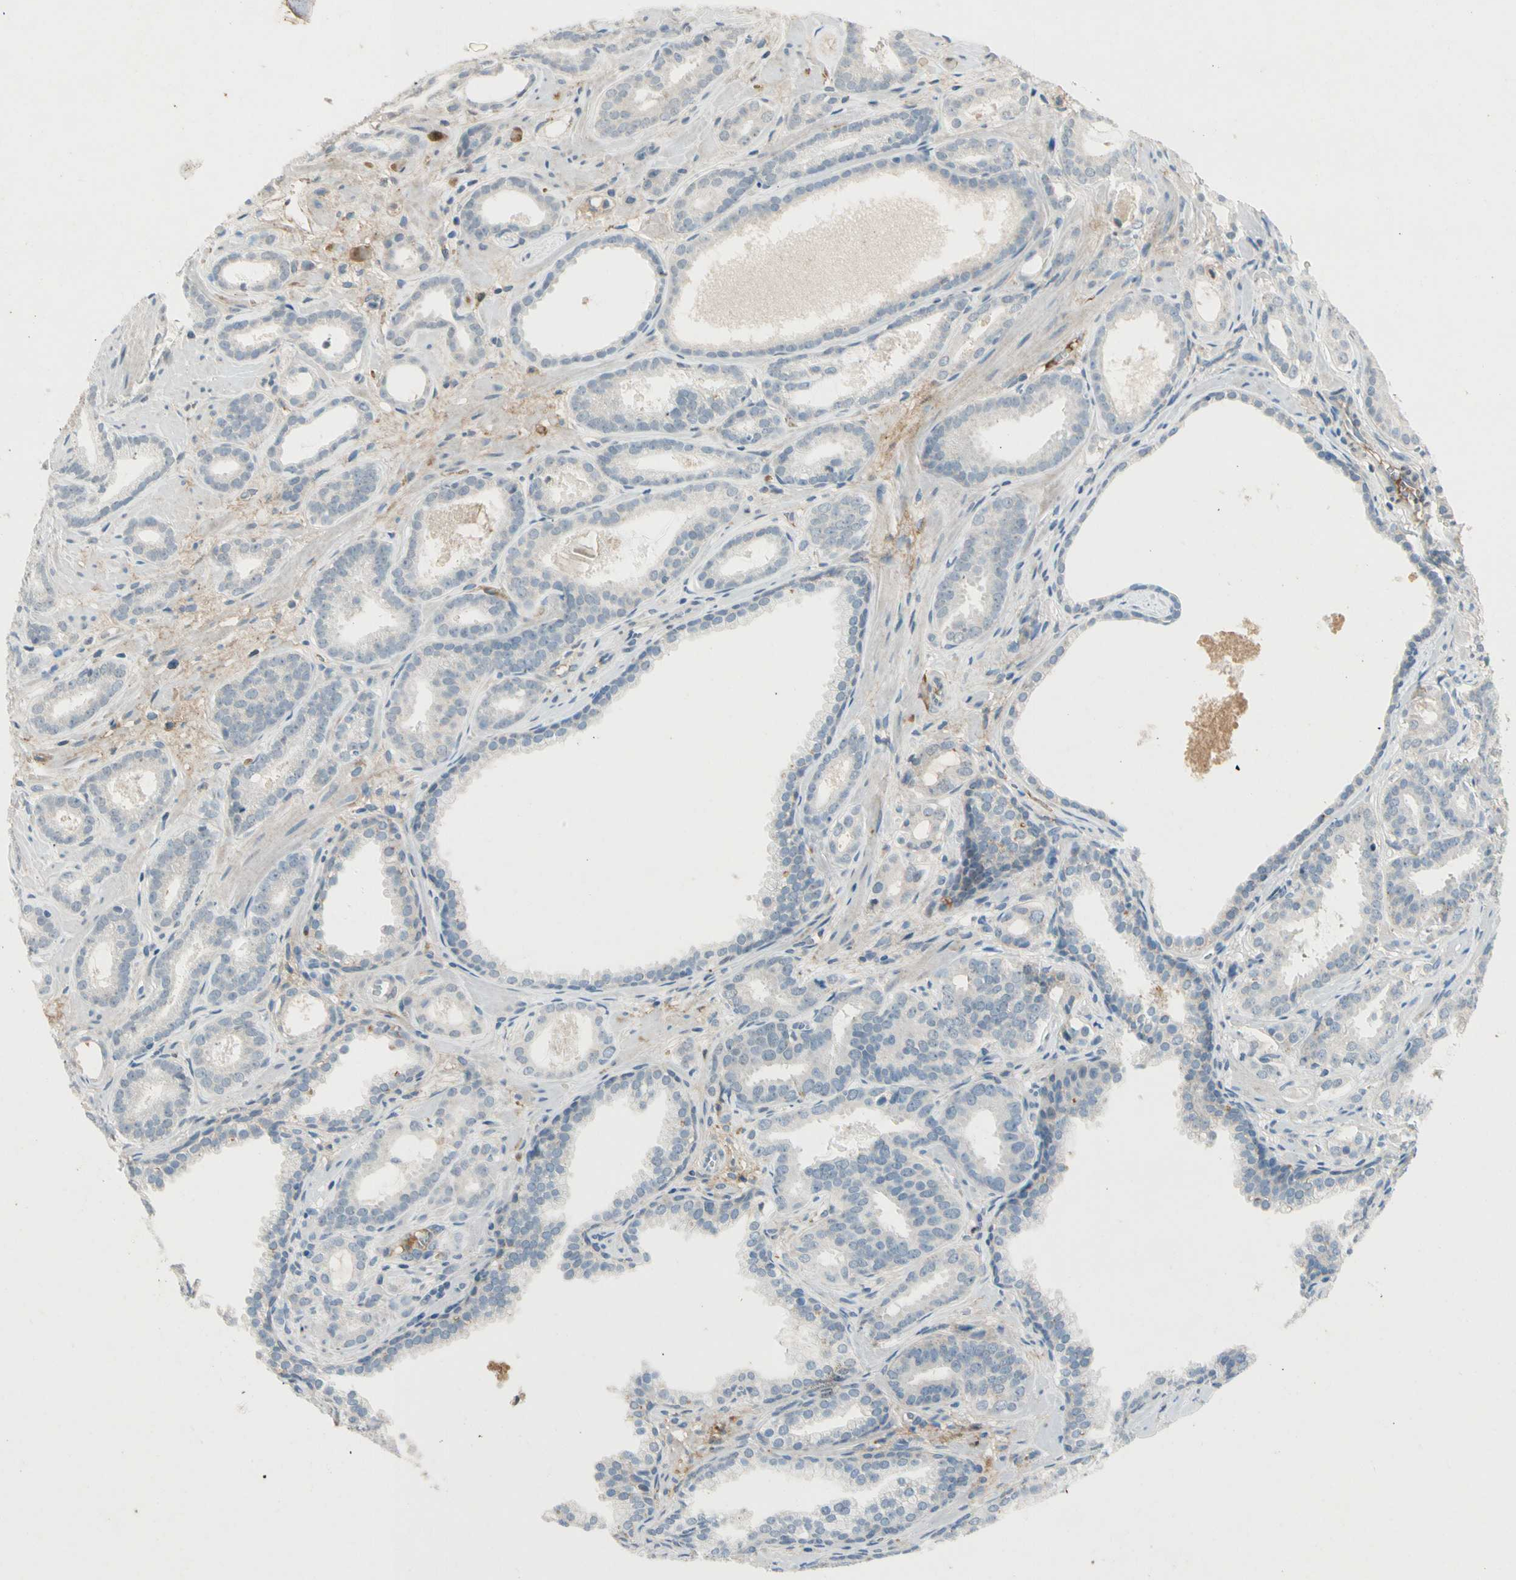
{"staining": {"intensity": "negative", "quantity": "none", "location": "none"}, "tissue": "prostate cancer", "cell_type": "Tumor cells", "image_type": "cancer", "snomed": [{"axis": "morphology", "description": "Adenocarcinoma, Low grade"}, {"axis": "topography", "description": "Prostate"}], "caption": "There is no significant positivity in tumor cells of prostate cancer (low-grade adenocarcinoma). (DAB IHC with hematoxylin counter stain).", "gene": "SERPIND1", "patient": {"sex": "male", "age": 57}}